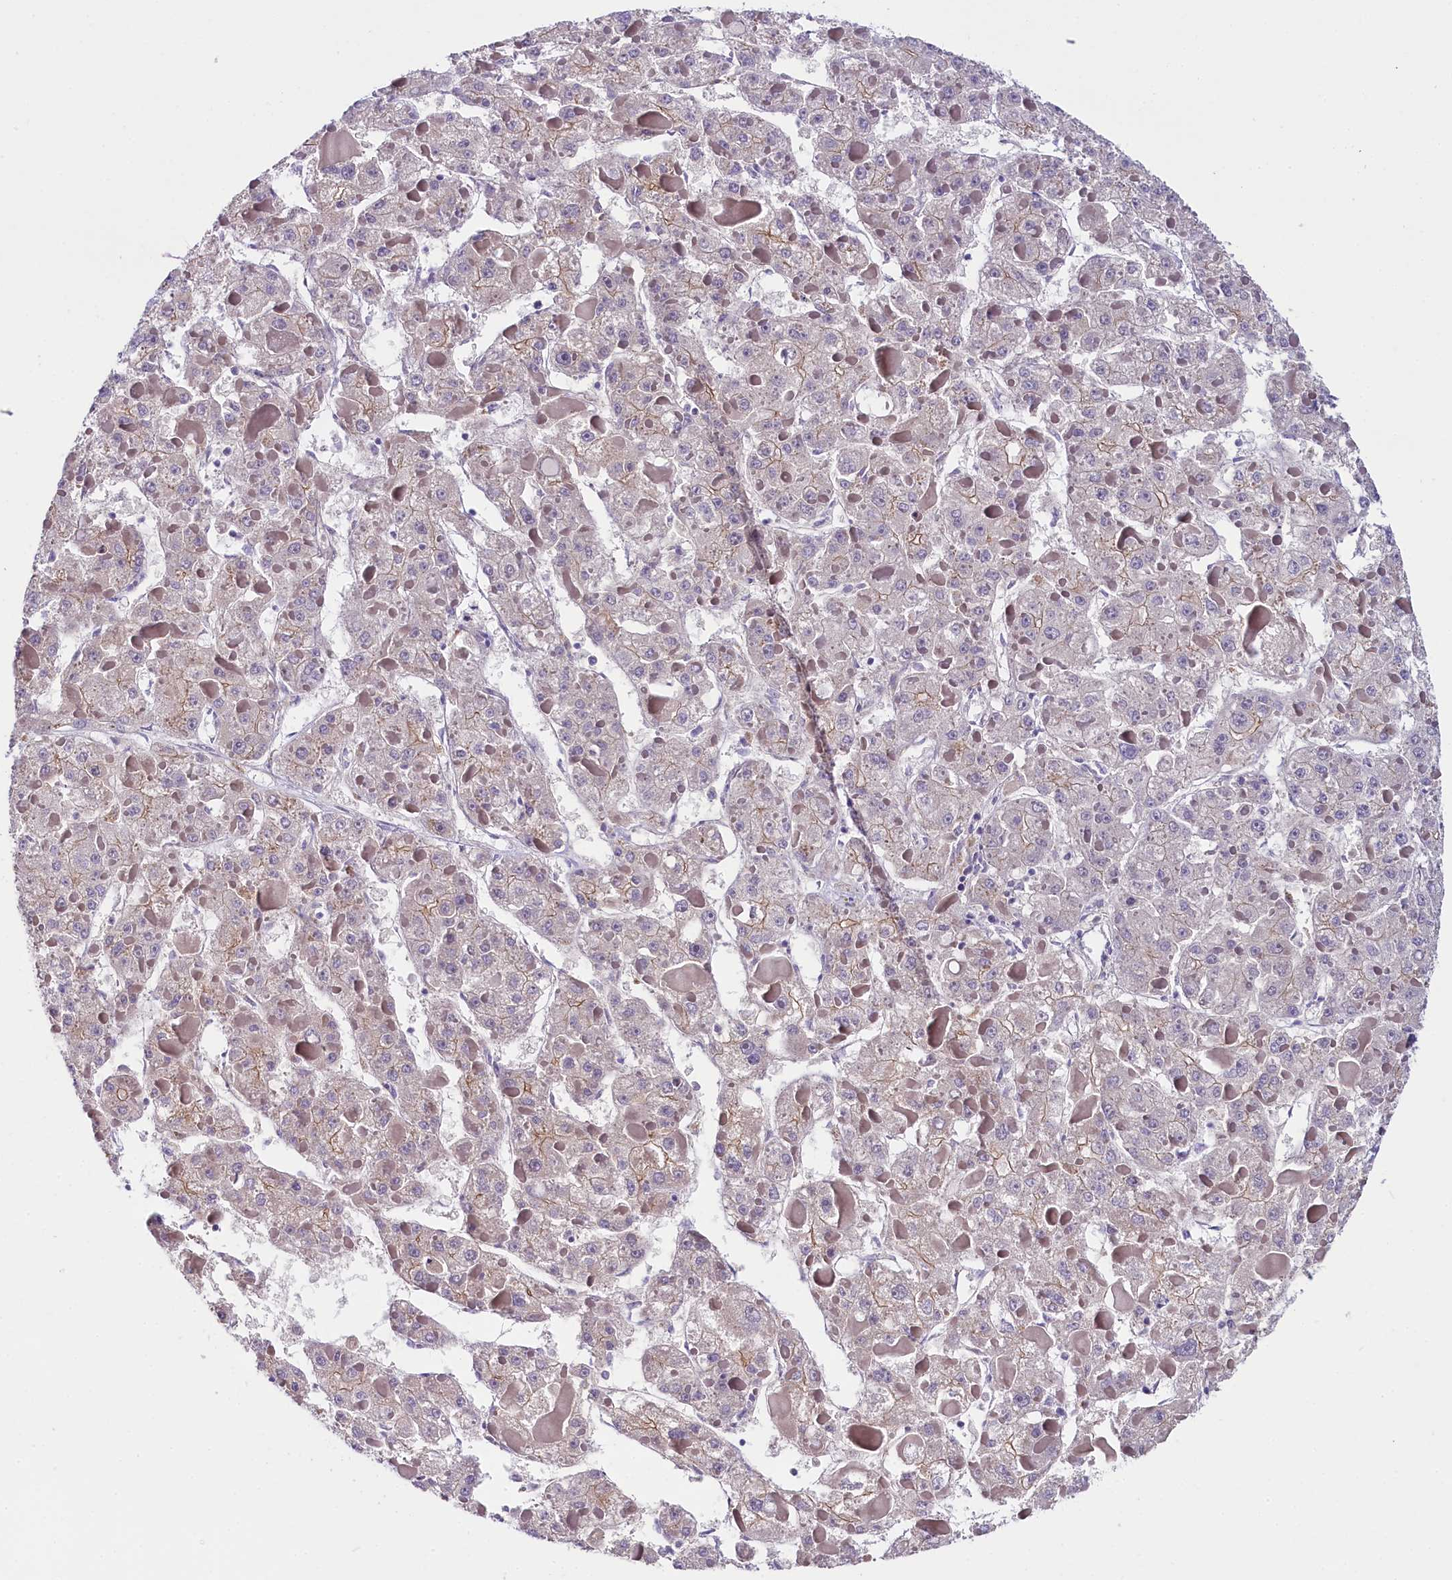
{"staining": {"intensity": "negative", "quantity": "none", "location": "none"}, "tissue": "liver cancer", "cell_type": "Tumor cells", "image_type": "cancer", "snomed": [{"axis": "morphology", "description": "Carcinoma, Hepatocellular, NOS"}, {"axis": "topography", "description": "Liver"}], "caption": "Immunohistochemical staining of human liver cancer (hepatocellular carcinoma) demonstrates no significant positivity in tumor cells.", "gene": "OSGEP", "patient": {"sex": "female", "age": 73}}